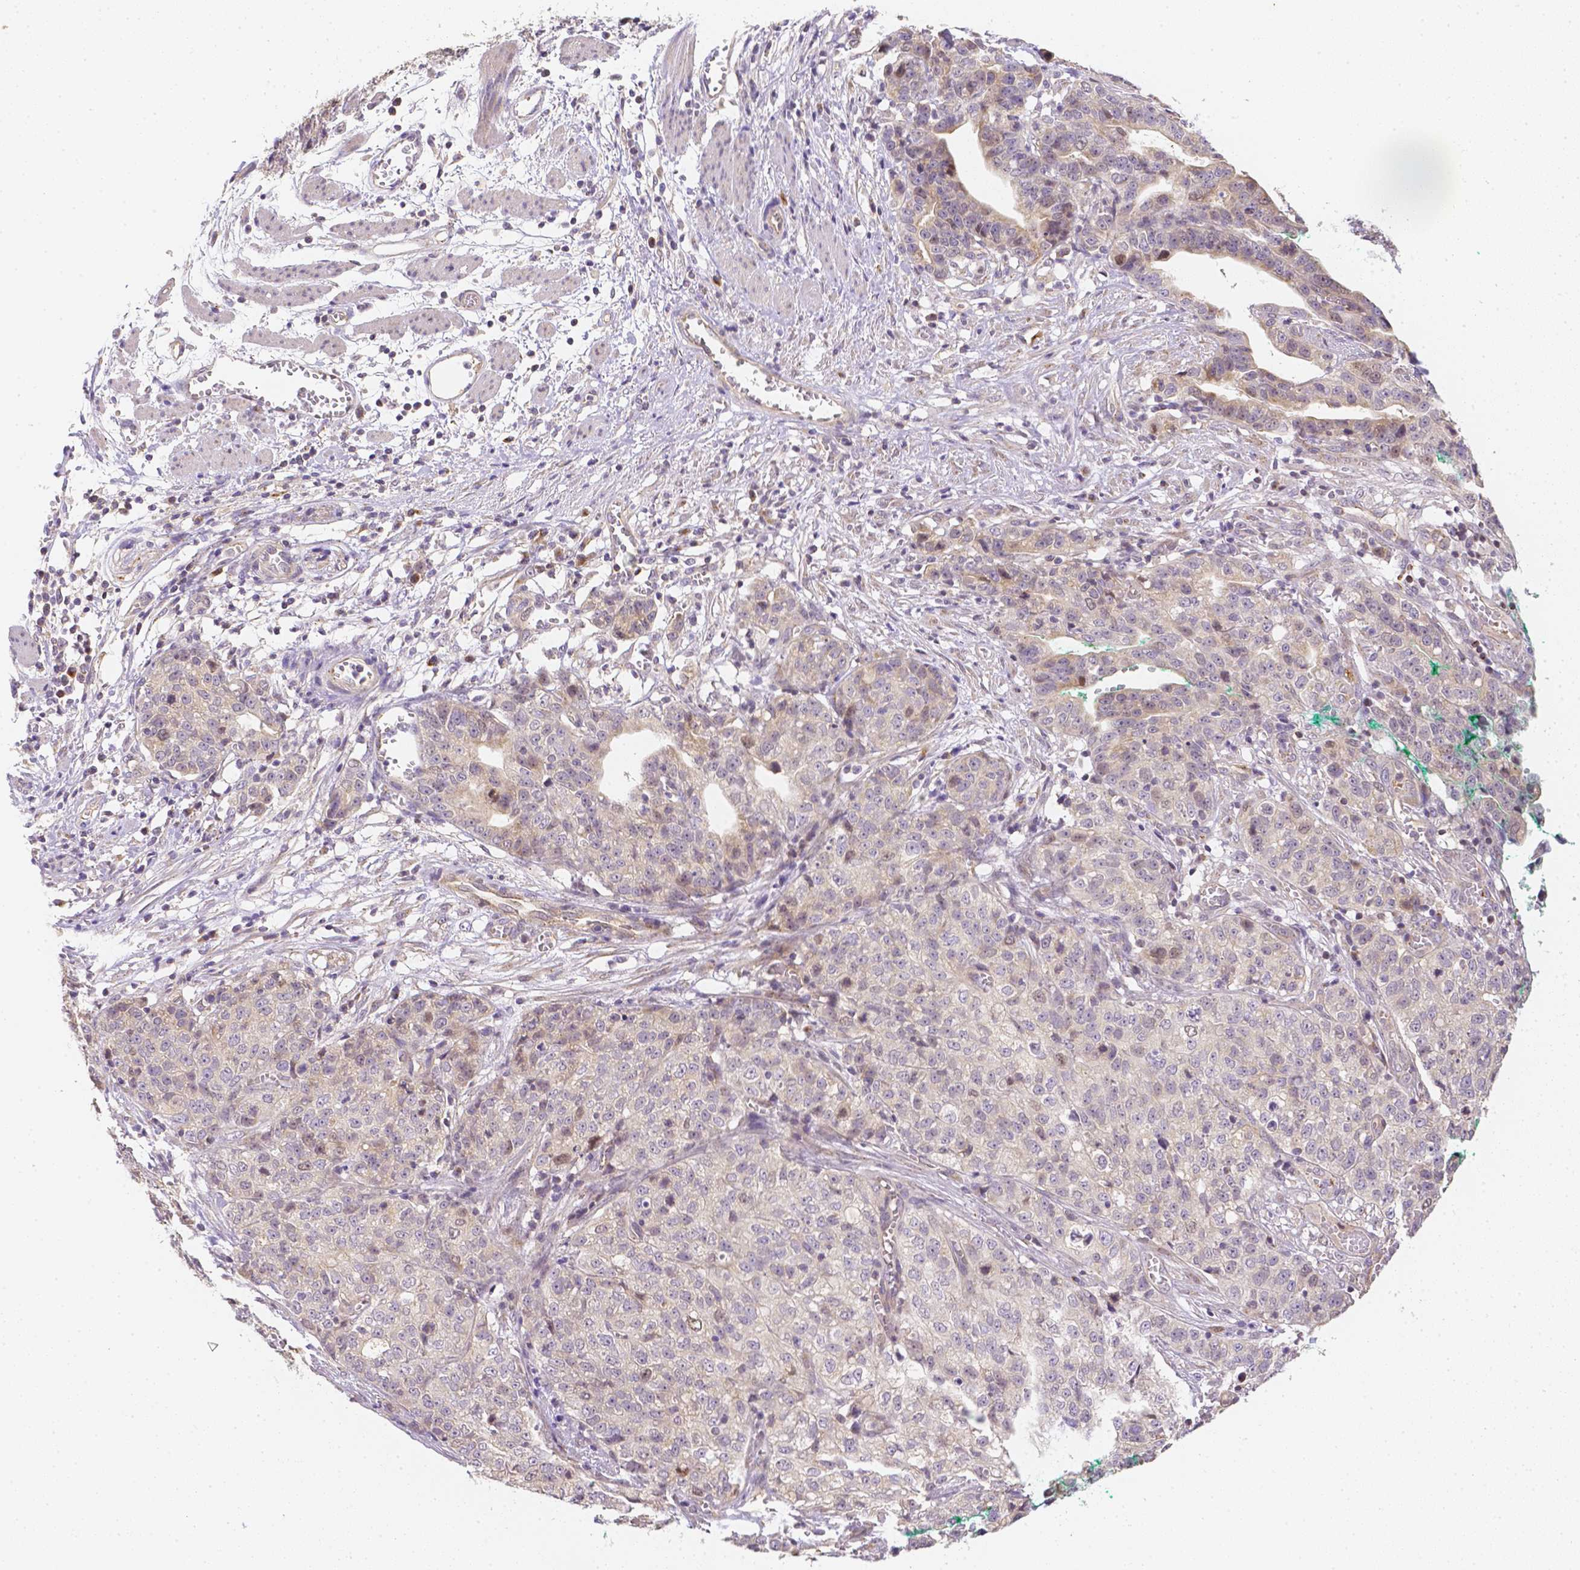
{"staining": {"intensity": "negative", "quantity": "none", "location": "none"}, "tissue": "stomach cancer", "cell_type": "Tumor cells", "image_type": "cancer", "snomed": [{"axis": "morphology", "description": "Adenocarcinoma, NOS"}, {"axis": "topography", "description": "Stomach, upper"}], "caption": "Immunohistochemistry (IHC) image of human stomach adenocarcinoma stained for a protein (brown), which shows no expression in tumor cells. (Brightfield microscopy of DAB immunohistochemistry (IHC) at high magnification).", "gene": "C10orf67", "patient": {"sex": "female", "age": 67}}